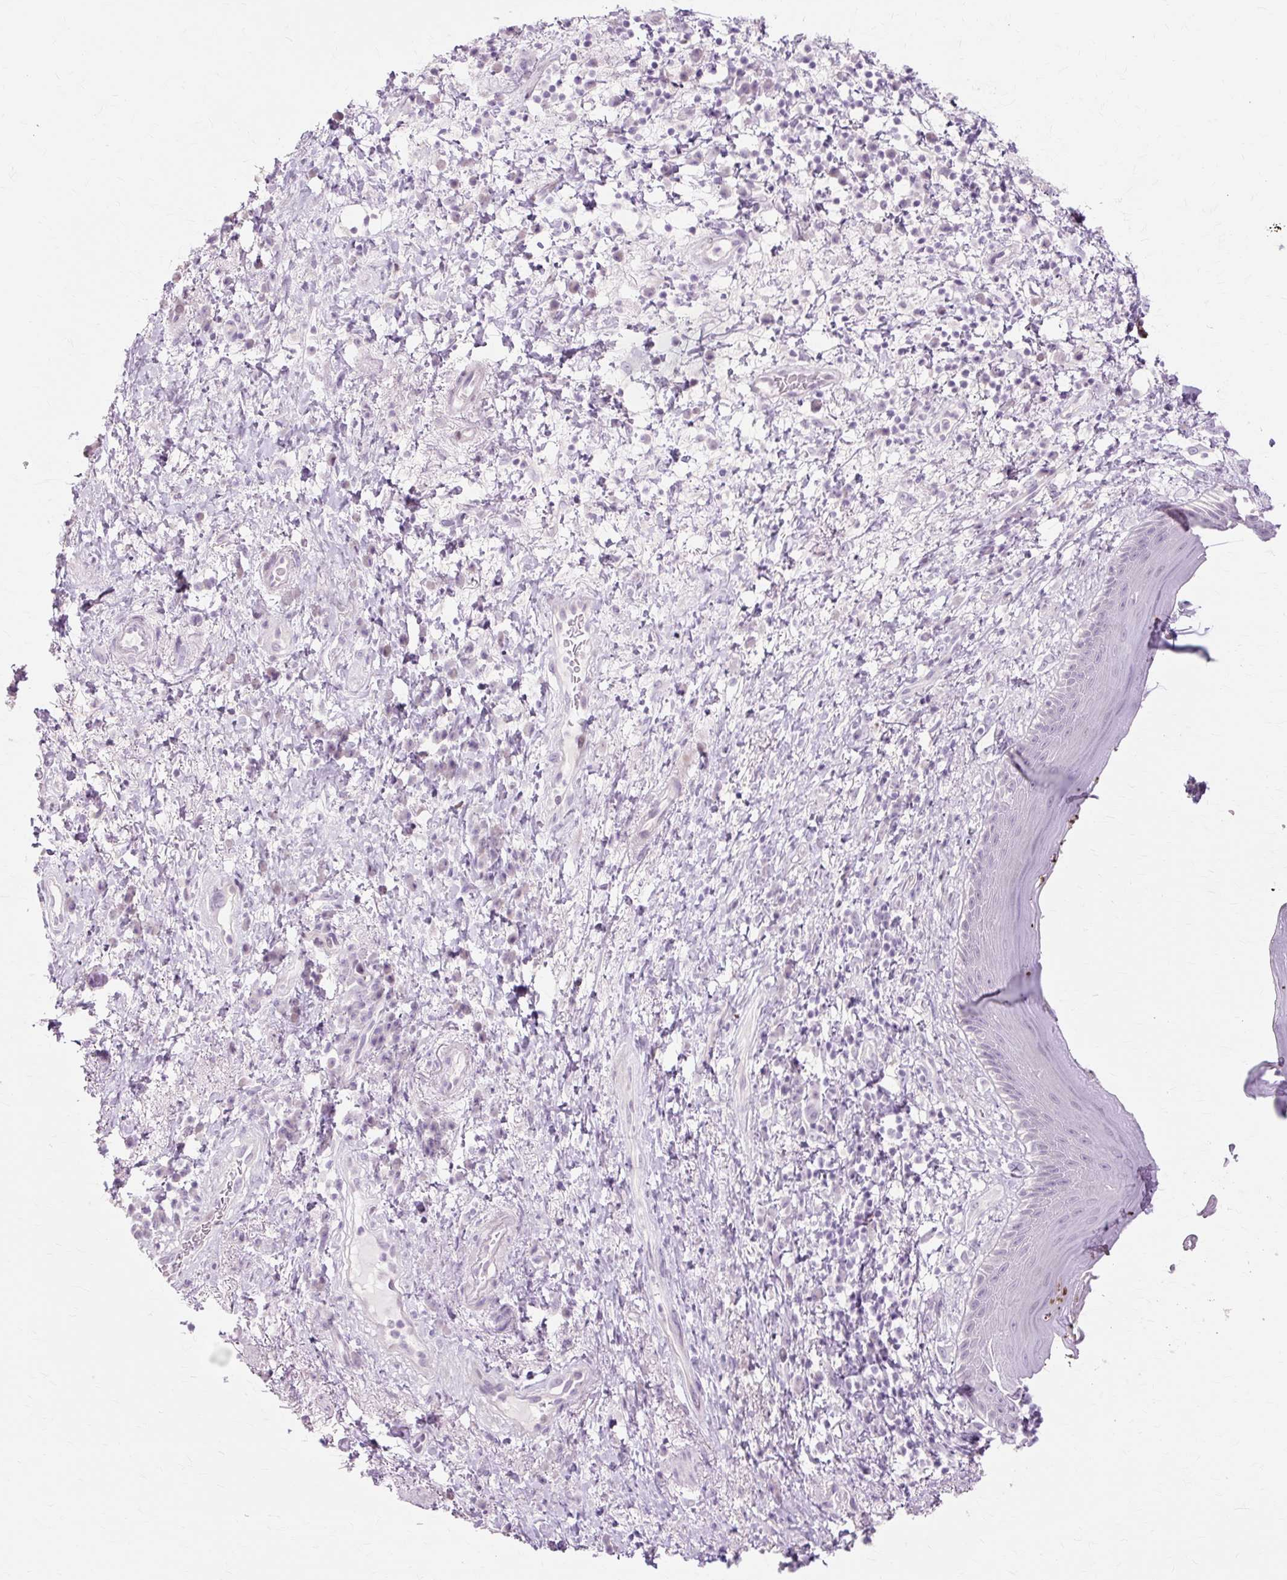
{"staining": {"intensity": "negative", "quantity": "none", "location": "none"}, "tissue": "skin", "cell_type": "Epidermal cells", "image_type": "normal", "snomed": [{"axis": "morphology", "description": "Normal tissue, NOS"}, {"axis": "topography", "description": "Anal"}], "caption": "This is an immunohistochemistry micrograph of unremarkable skin. There is no expression in epidermal cells.", "gene": "IRX2", "patient": {"sex": "male", "age": 78}}